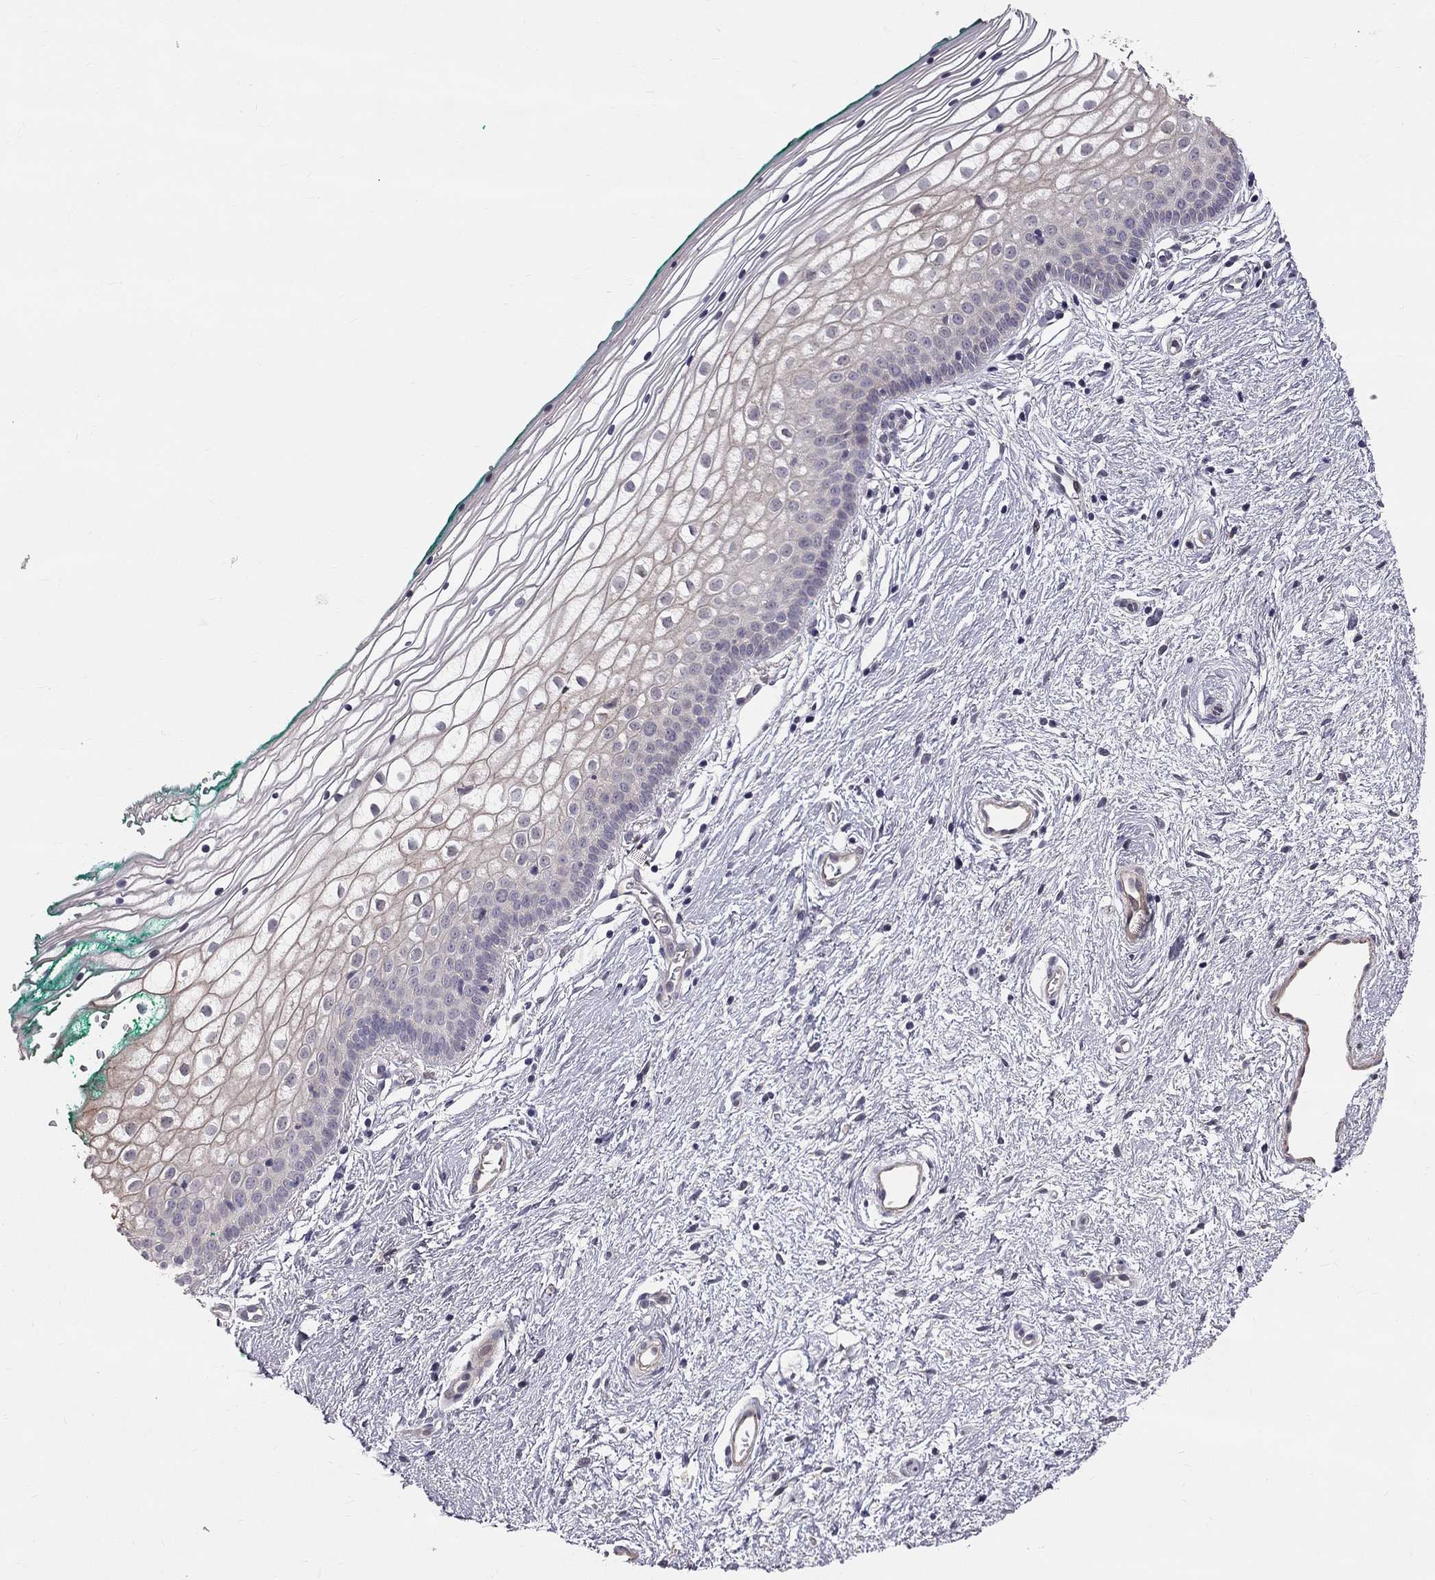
{"staining": {"intensity": "negative", "quantity": "none", "location": "none"}, "tissue": "vagina", "cell_type": "Squamous epithelial cells", "image_type": "normal", "snomed": [{"axis": "morphology", "description": "Normal tissue, NOS"}, {"axis": "topography", "description": "Vagina"}], "caption": "Vagina stained for a protein using IHC displays no positivity squamous epithelial cells.", "gene": "GJB4", "patient": {"sex": "female", "age": 36}}